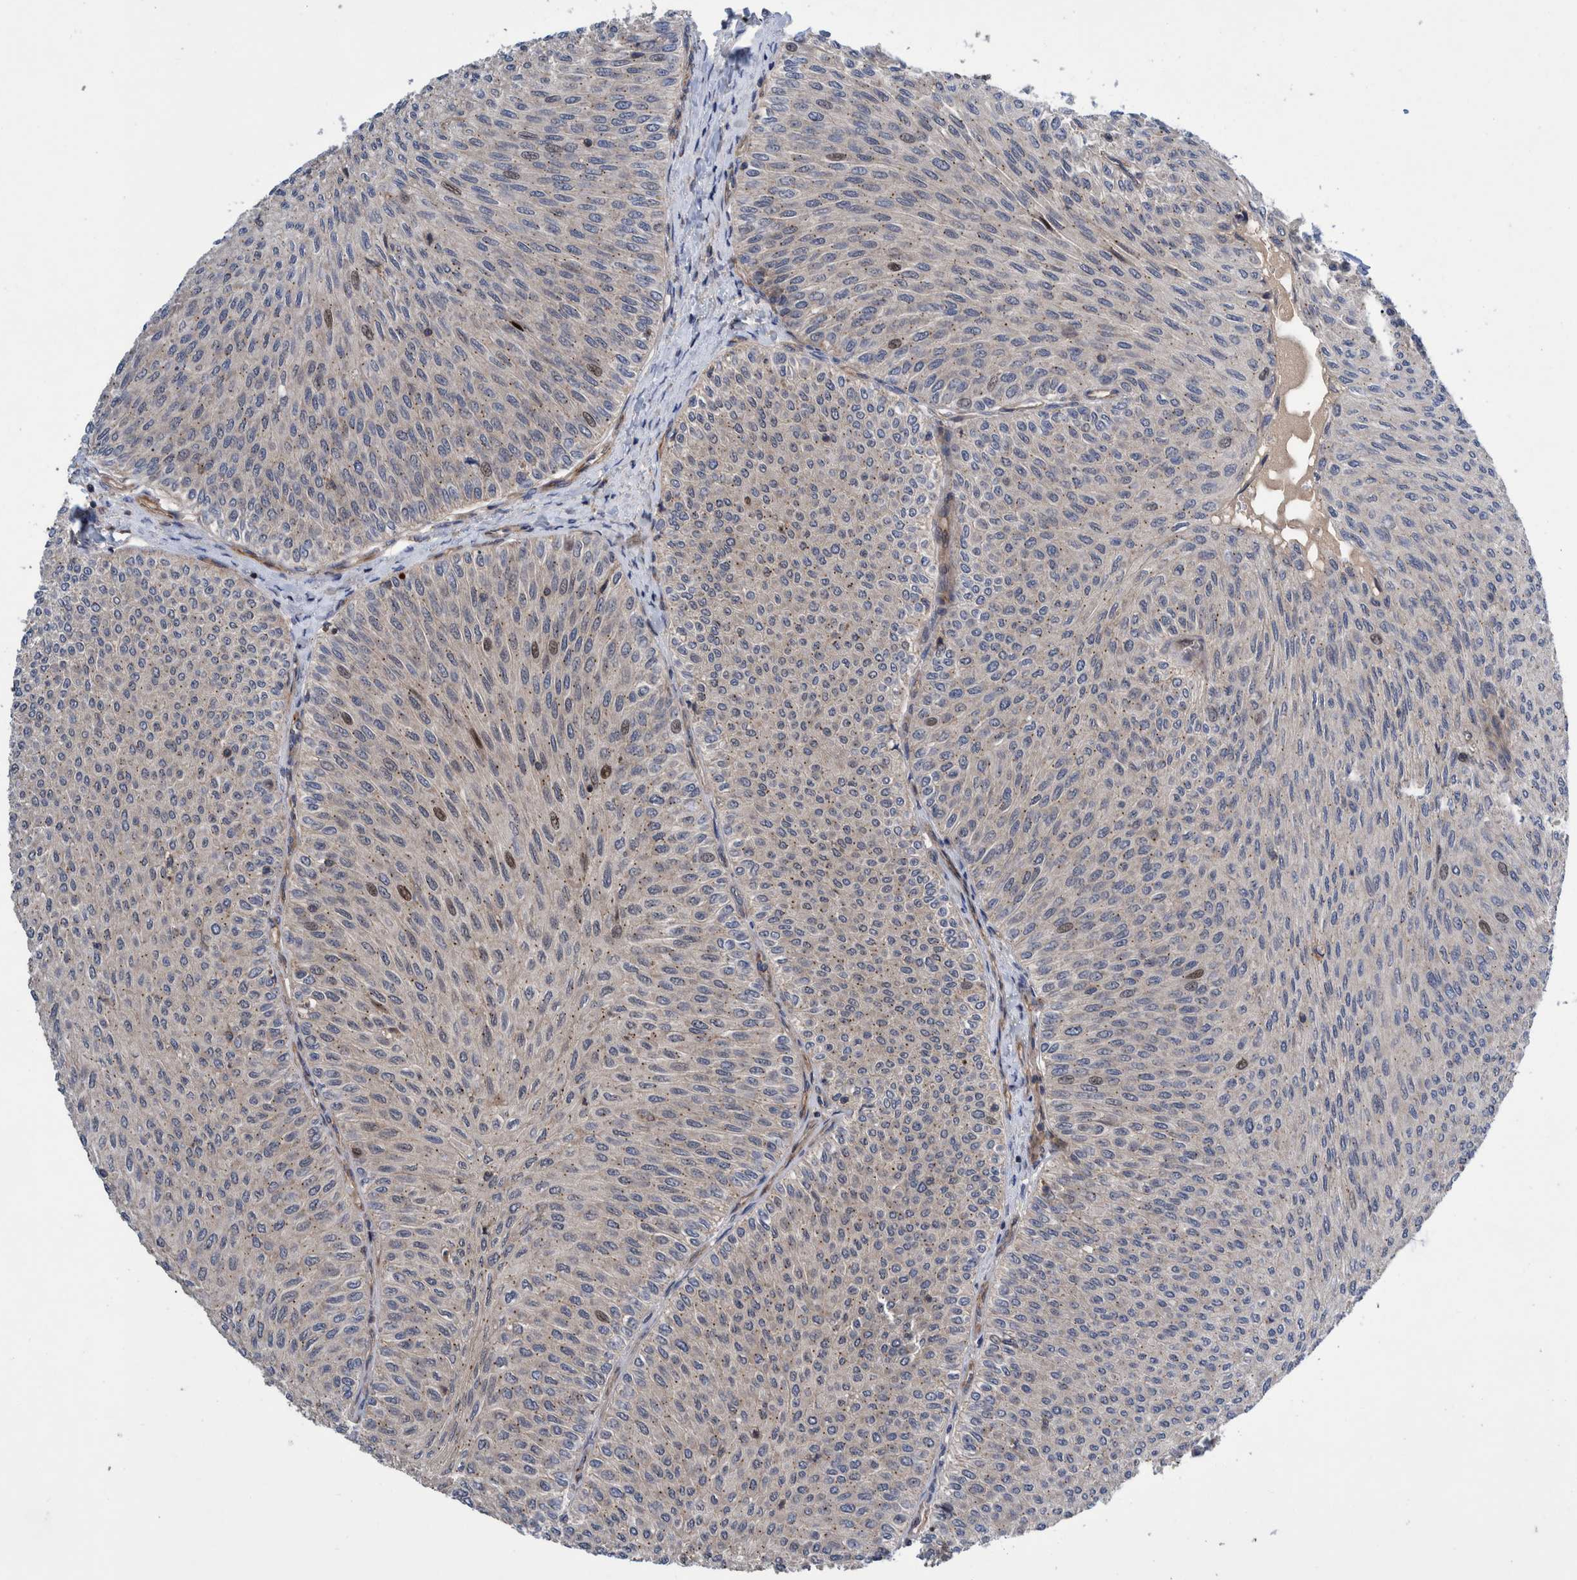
{"staining": {"intensity": "moderate", "quantity": "<25%", "location": "cytoplasmic/membranous,nuclear"}, "tissue": "urothelial cancer", "cell_type": "Tumor cells", "image_type": "cancer", "snomed": [{"axis": "morphology", "description": "Urothelial carcinoma, Low grade"}, {"axis": "topography", "description": "Urinary bladder"}], "caption": "A brown stain highlights moderate cytoplasmic/membranous and nuclear staining of a protein in low-grade urothelial carcinoma tumor cells.", "gene": "GRPEL2", "patient": {"sex": "male", "age": 78}}